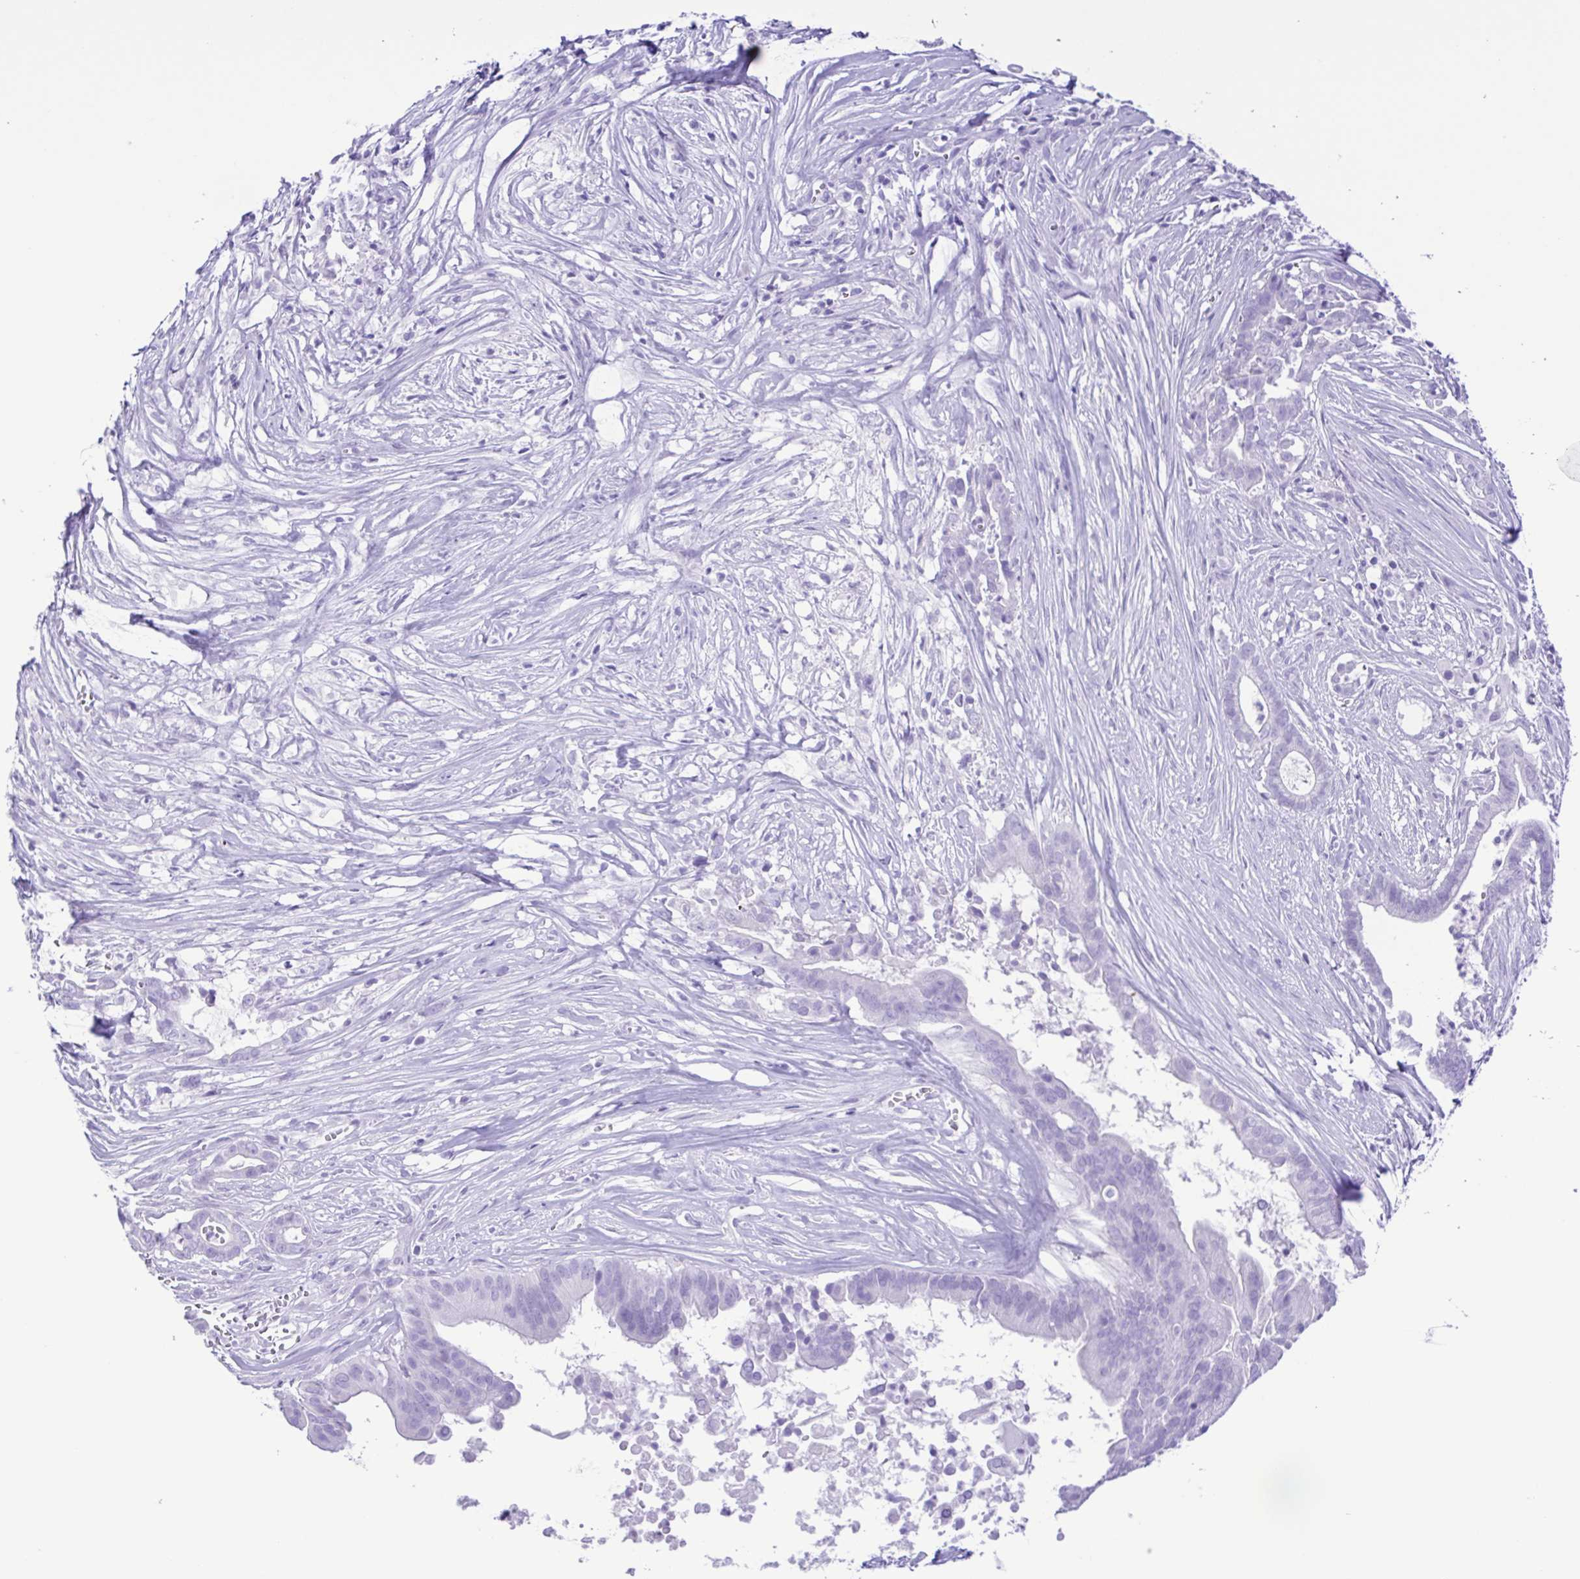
{"staining": {"intensity": "negative", "quantity": "none", "location": "none"}, "tissue": "pancreatic cancer", "cell_type": "Tumor cells", "image_type": "cancer", "snomed": [{"axis": "morphology", "description": "Adenocarcinoma, NOS"}, {"axis": "topography", "description": "Pancreas"}], "caption": "IHC histopathology image of neoplastic tissue: adenocarcinoma (pancreatic) stained with DAB shows no significant protein expression in tumor cells. Nuclei are stained in blue.", "gene": "CASP14", "patient": {"sex": "male", "age": 61}}